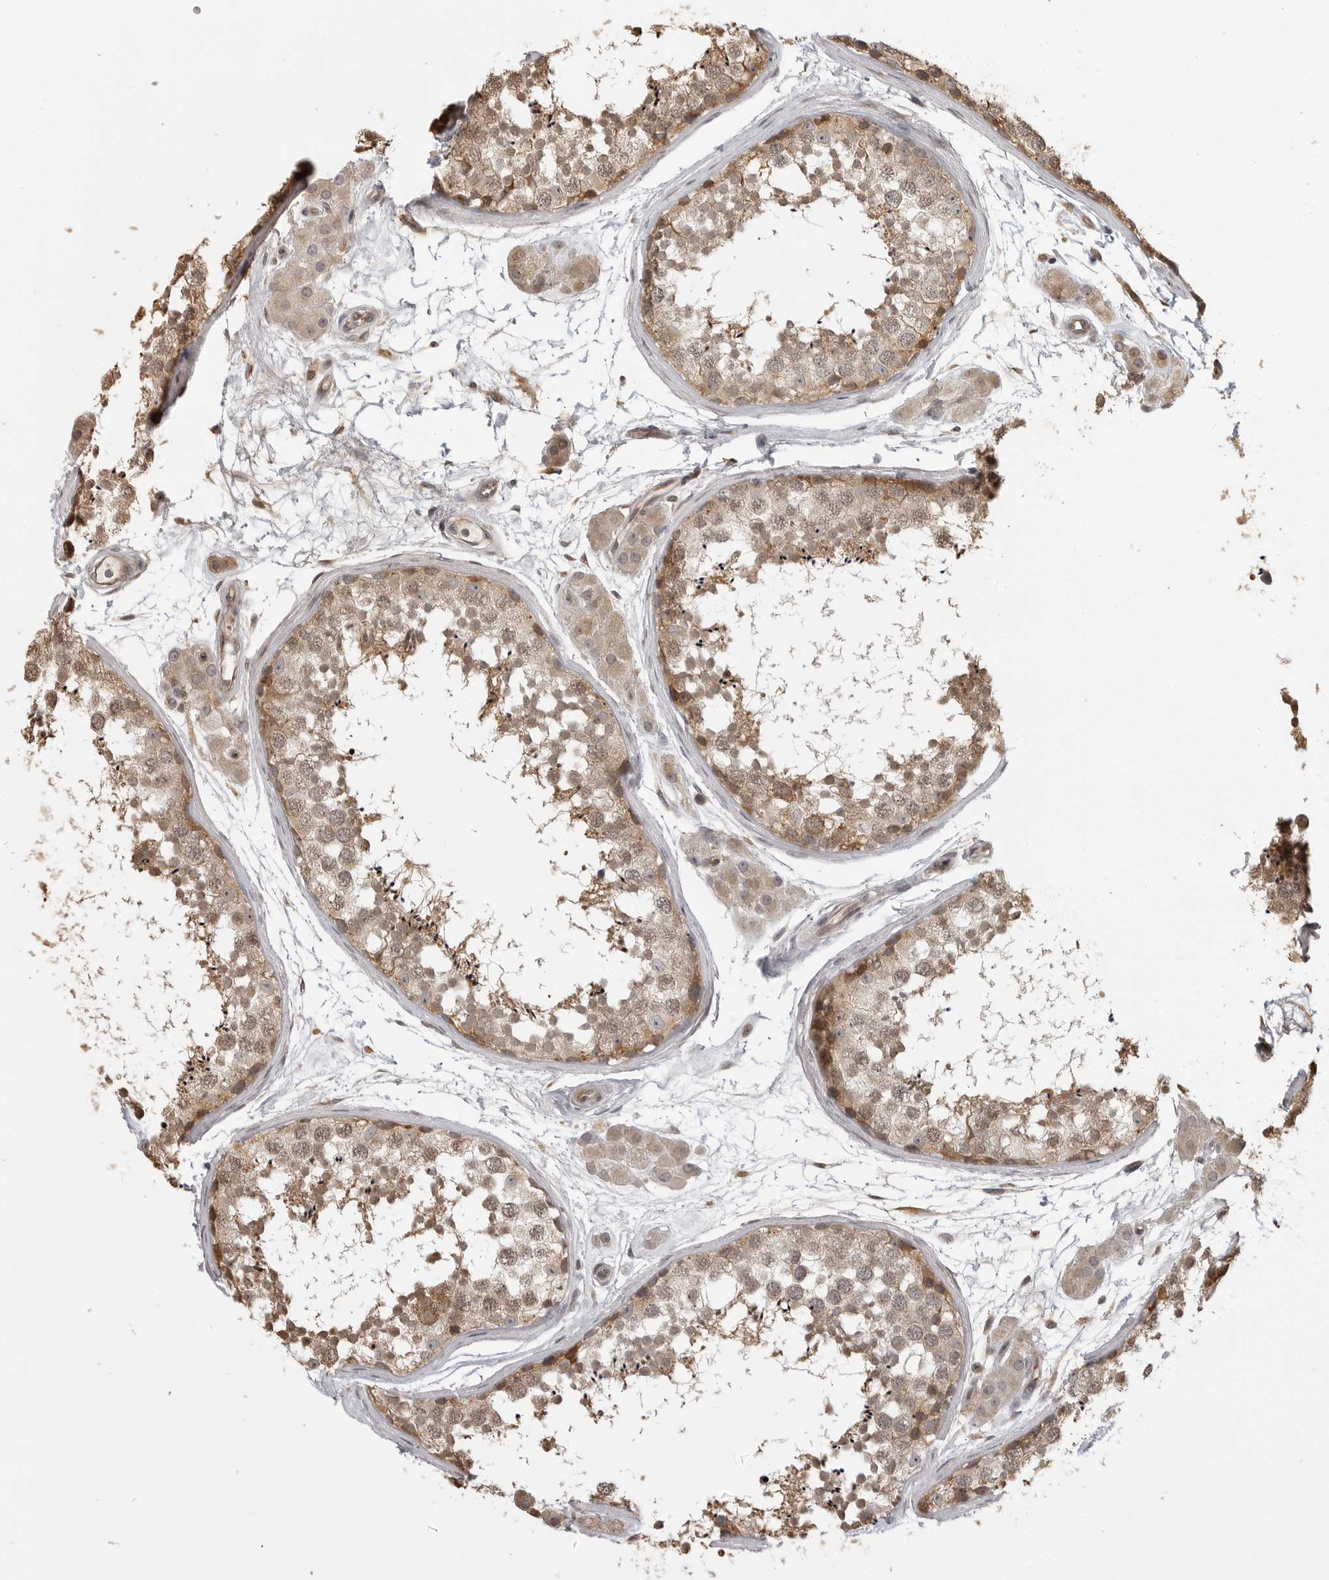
{"staining": {"intensity": "moderate", "quantity": ">75%", "location": "cytoplasmic/membranous"}, "tissue": "testis", "cell_type": "Cells in seminiferous ducts", "image_type": "normal", "snomed": [{"axis": "morphology", "description": "Normal tissue, NOS"}, {"axis": "topography", "description": "Testis"}], "caption": "Immunohistochemistry (IHC) (DAB (3,3'-diaminobenzidine)) staining of normal human testis exhibits moderate cytoplasmic/membranous protein expression in approximately >75% of cells in seminiferous ducts. The staining was performed using DAB (3,3'-diaminobenzidine), with brown indicating positive protein expression. Nuclei are stained blue with hematoxylin.", "gene": "IDO1", "patient": {"sex": "male", "age": 56}}